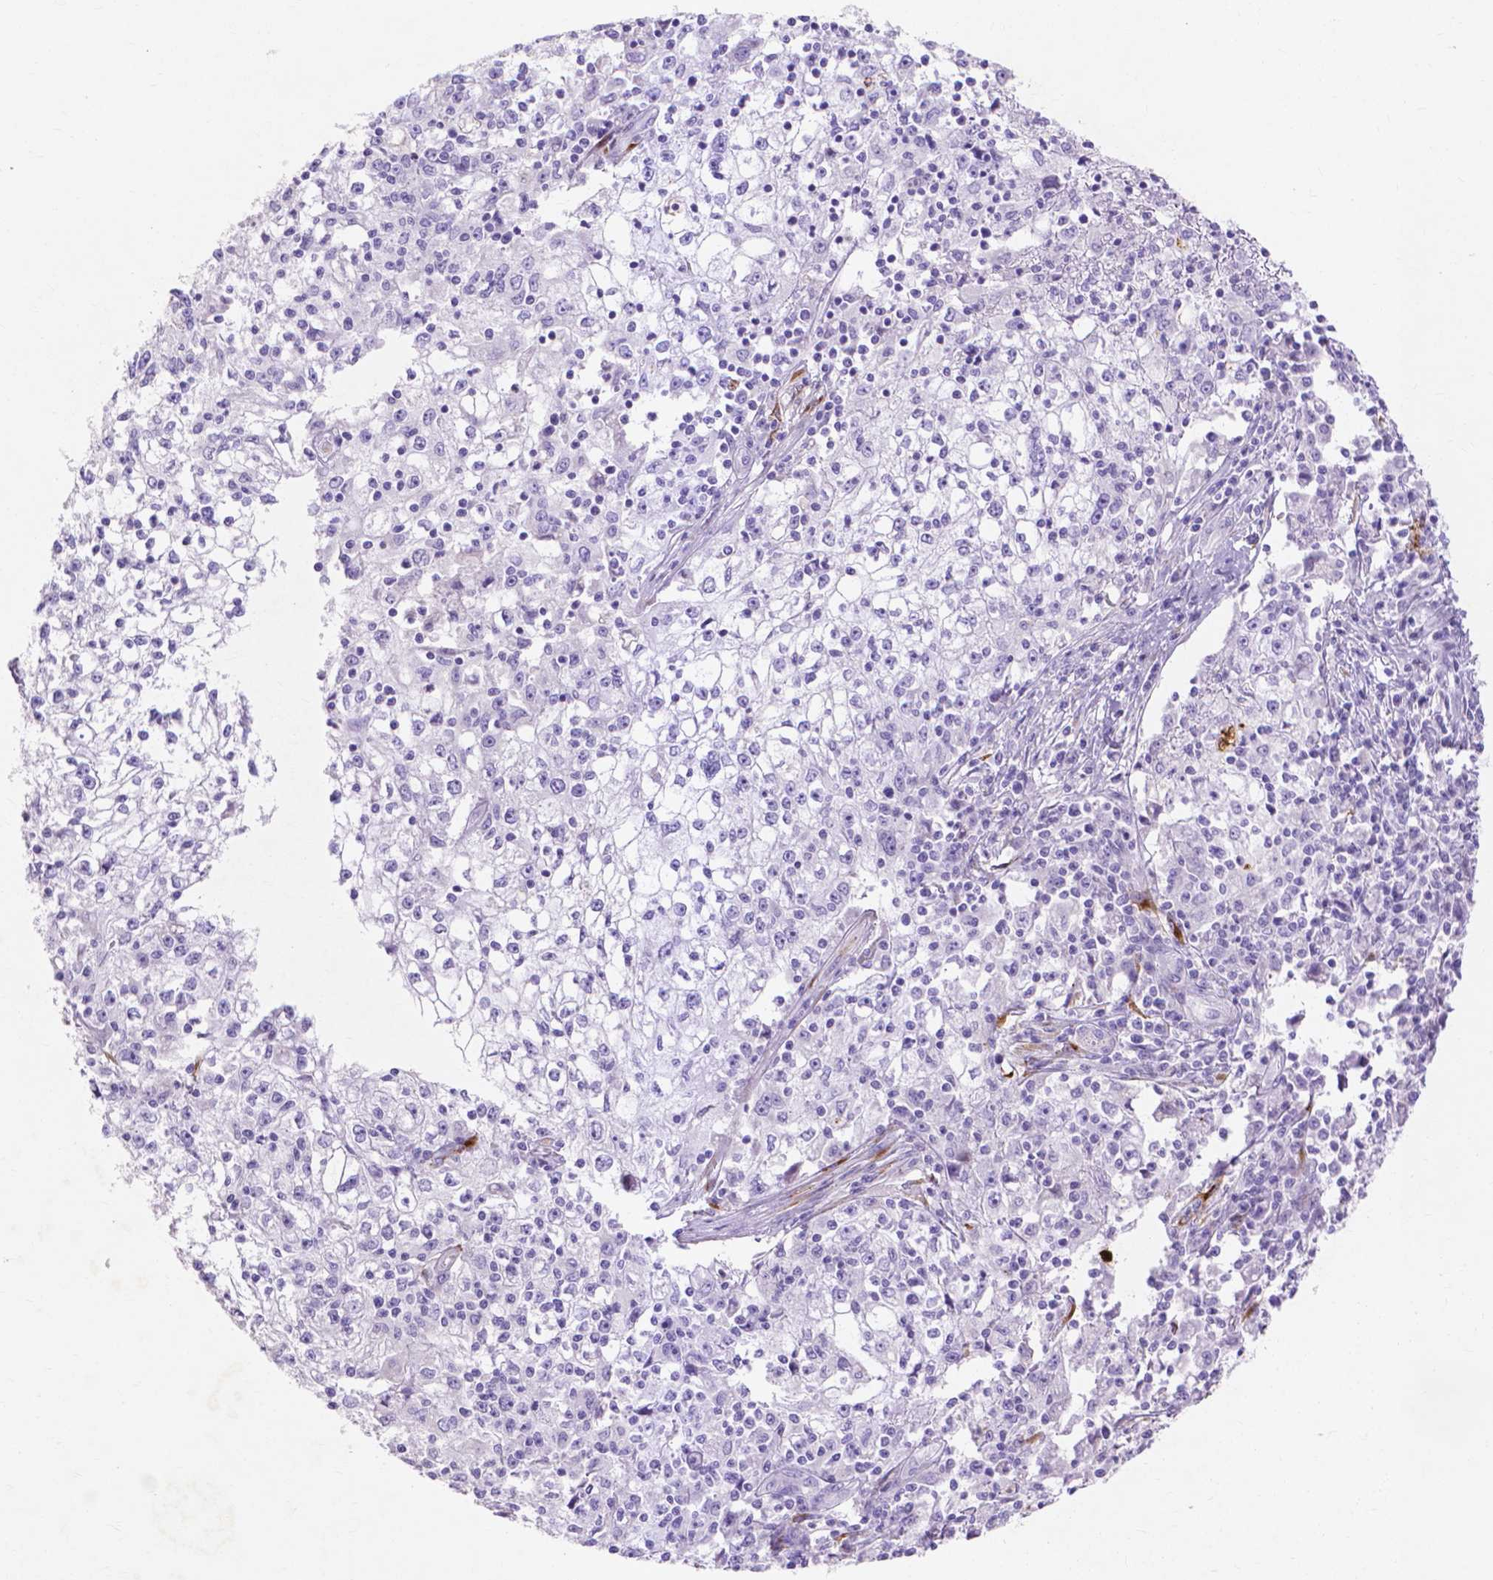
{"staining": {"intensity": "negative", "quantity": "none", "location": "none"}, "tissue": "cervical cancer", "cell_type": "Tumor cells", "image_type": "cancer", "snomed": [{"axis": "morphology", "description": "Squamous cell carcinoma, NOS"}, {"axis": "topography", "description": "Cervix"}], "caption": "IHC photomicrograph of squamous cell carcinoma (cervical) stained for a protein (brown), which shows no positivity in tumor cells.", "gene": "MMP11", "patient": {"sex": "female", "age": 85}}